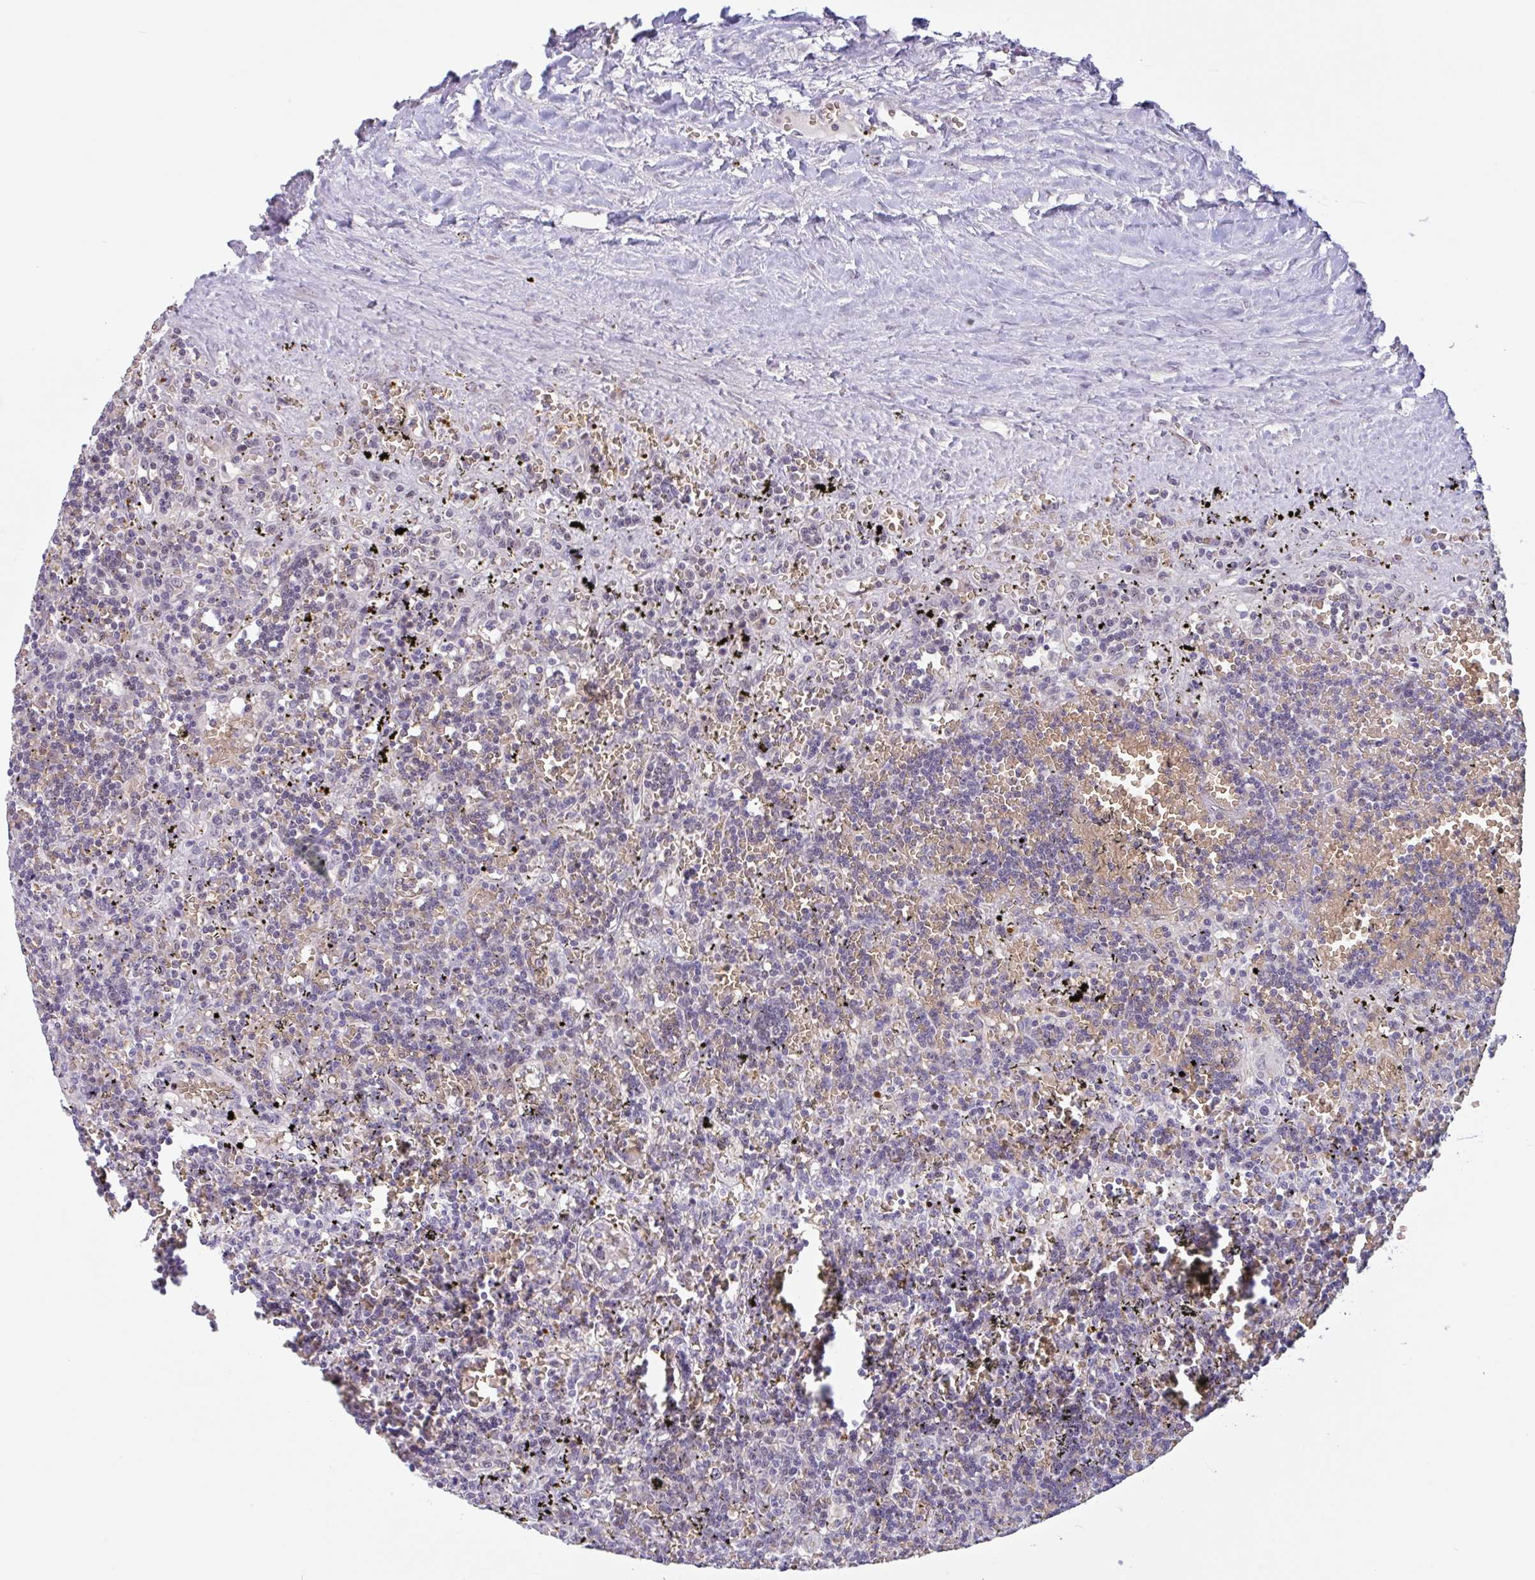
{"staining": {"intensity": "weak", "quantity": "<25%", "location": "nuclear"}, "tissue": "lymphoma", "cell_type": "Tumor cells", "image_type": "cancer", "snomed": [{"axis": "morphology", "description": "Malignant lymphoma, non-Hodgkin's type, Low grade"}, {"axis": "topography", "description": "Spleen"}], "caption": "DAB immunohistochemical staining of lymphoma displays no significant positivity in tumor cells.", "gene": "RHAG", "patient": {"sex": "male", "age": 60}}